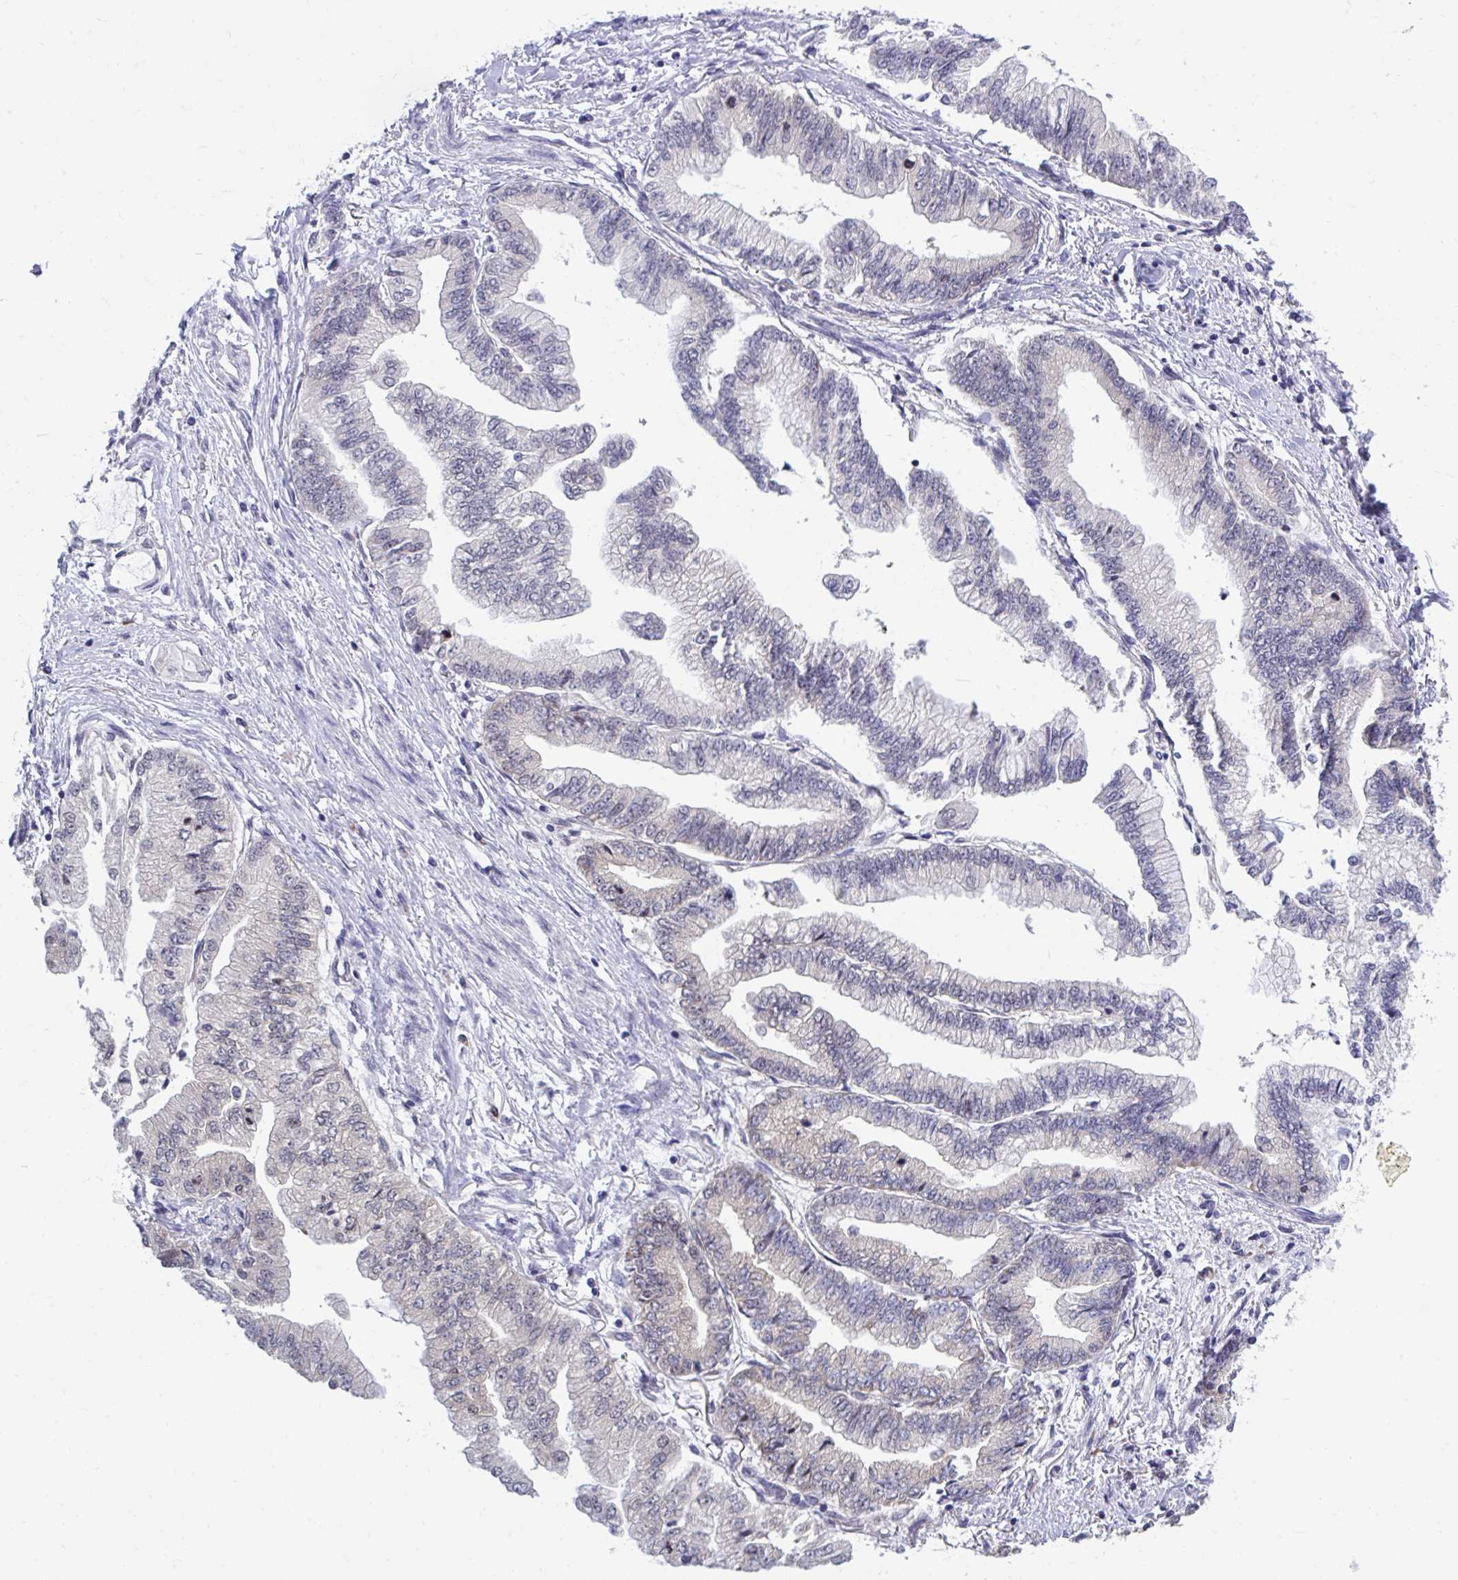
{"staining": {"intensity": "weak", "quantity": "<25%", "location": "cytoplasmic/membranous"}, "tissue": "stomach cancer", "cell_type": "Tumor cells", "image_type": "cancer", "snomed": [{"axis": "morphology", "description": "Adenocarcinoma, NOS"}, {"axis": "topography", "description": "Stomach, upper"}], "caption": "Tumor cells are negative for protein expression in human stomach cancer.", "gene": "SELENON", "patient": {"sex": "female", "age": 74}}